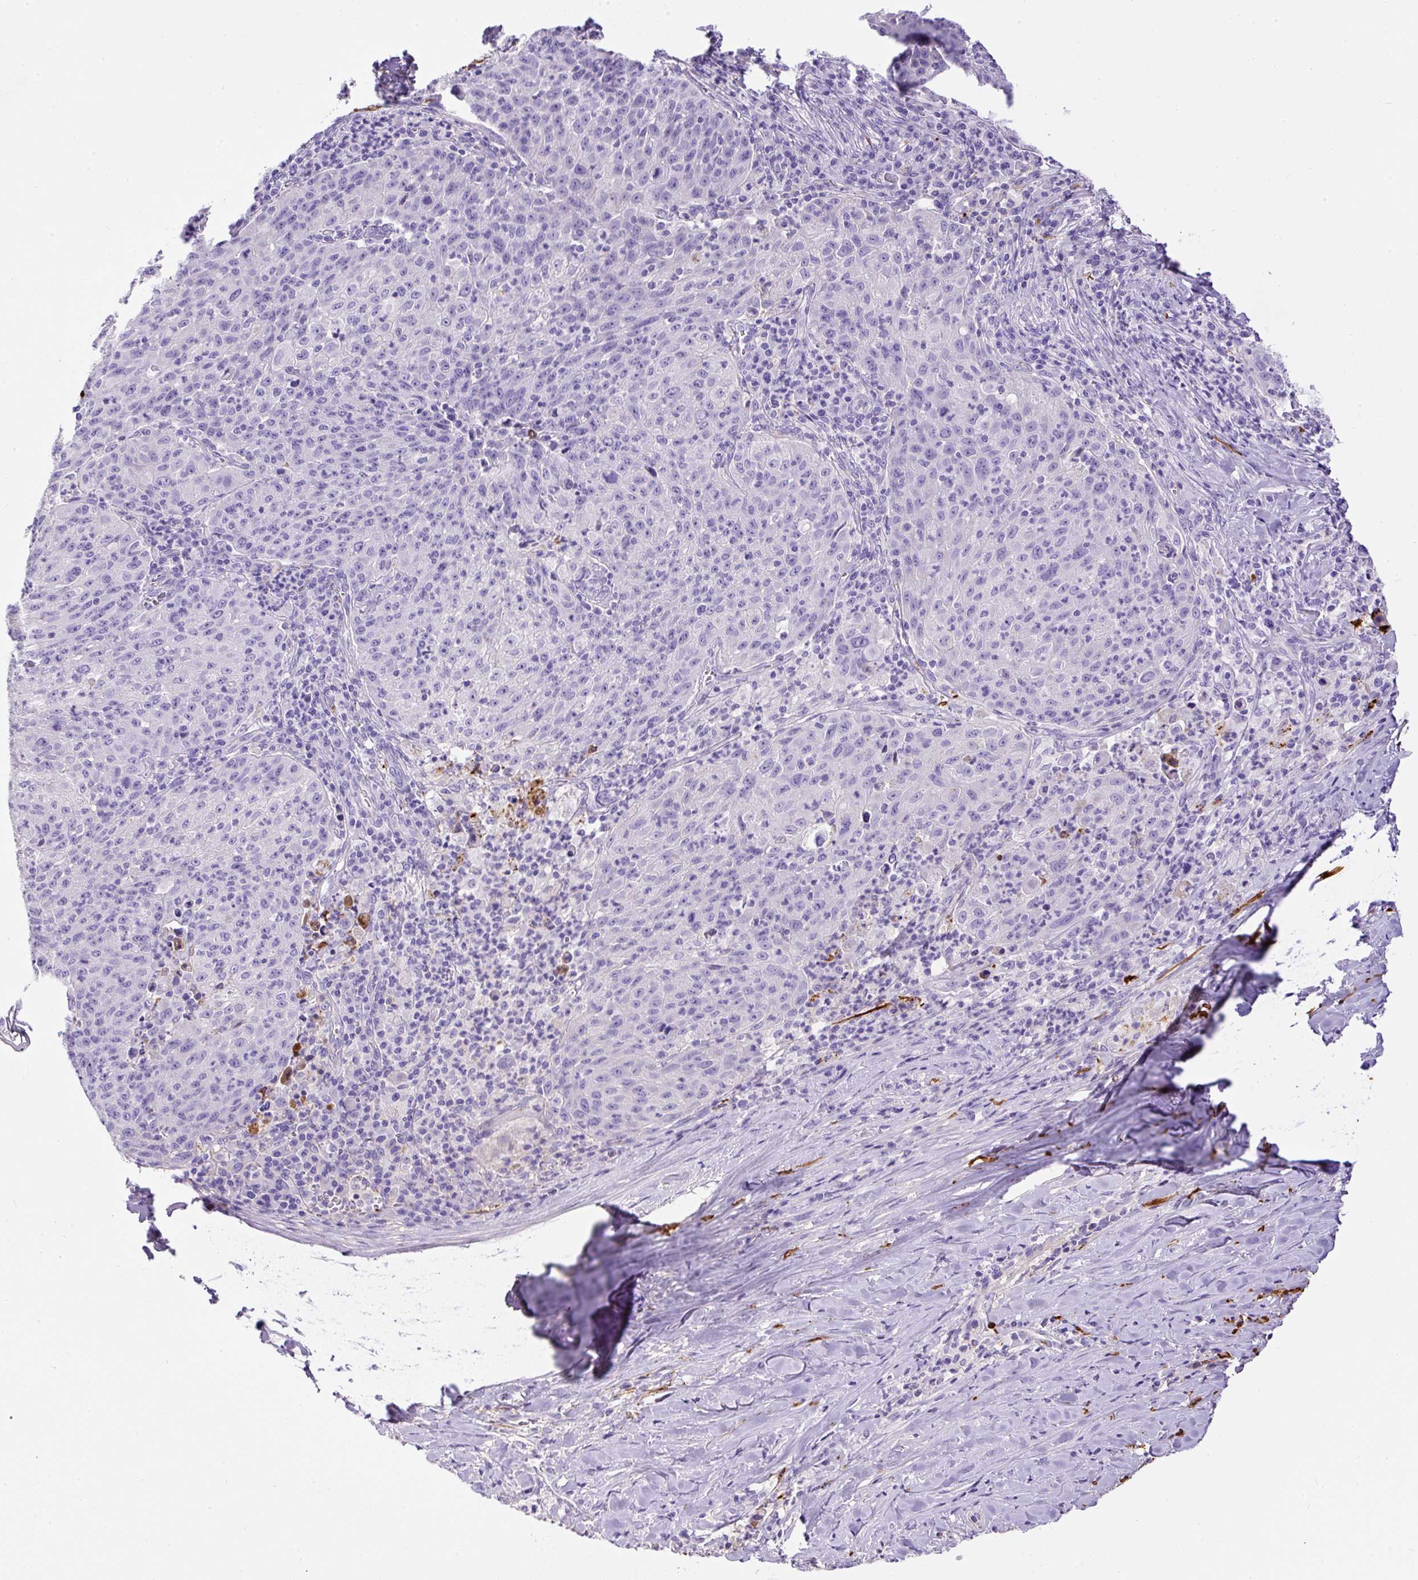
{"staining": {"intensity": "negative", "quantity": "none", "location": "none"}, "tissue": "lung cancer", "cell_type": "Tumor cells", "image_type": "cancer", "snomed": [{"axis": "morphology", "description": "Squamous cell carcinoma, NOS"}, {"axis": "morphology", "description": "Squamous cell carcinoma, metastatic, NOS"}, {"axis": "topography", "description": "Bronchus"}, {"axis": "topography", "description": "Lung"}], "caption": "Immunohistochemistry (IHC) histopathology image of human lung cancer stained for a protein (brown), which shows no staining in tumor cells.", "gene": "APCS", "patient": {"sex": "male", "age": 62}}